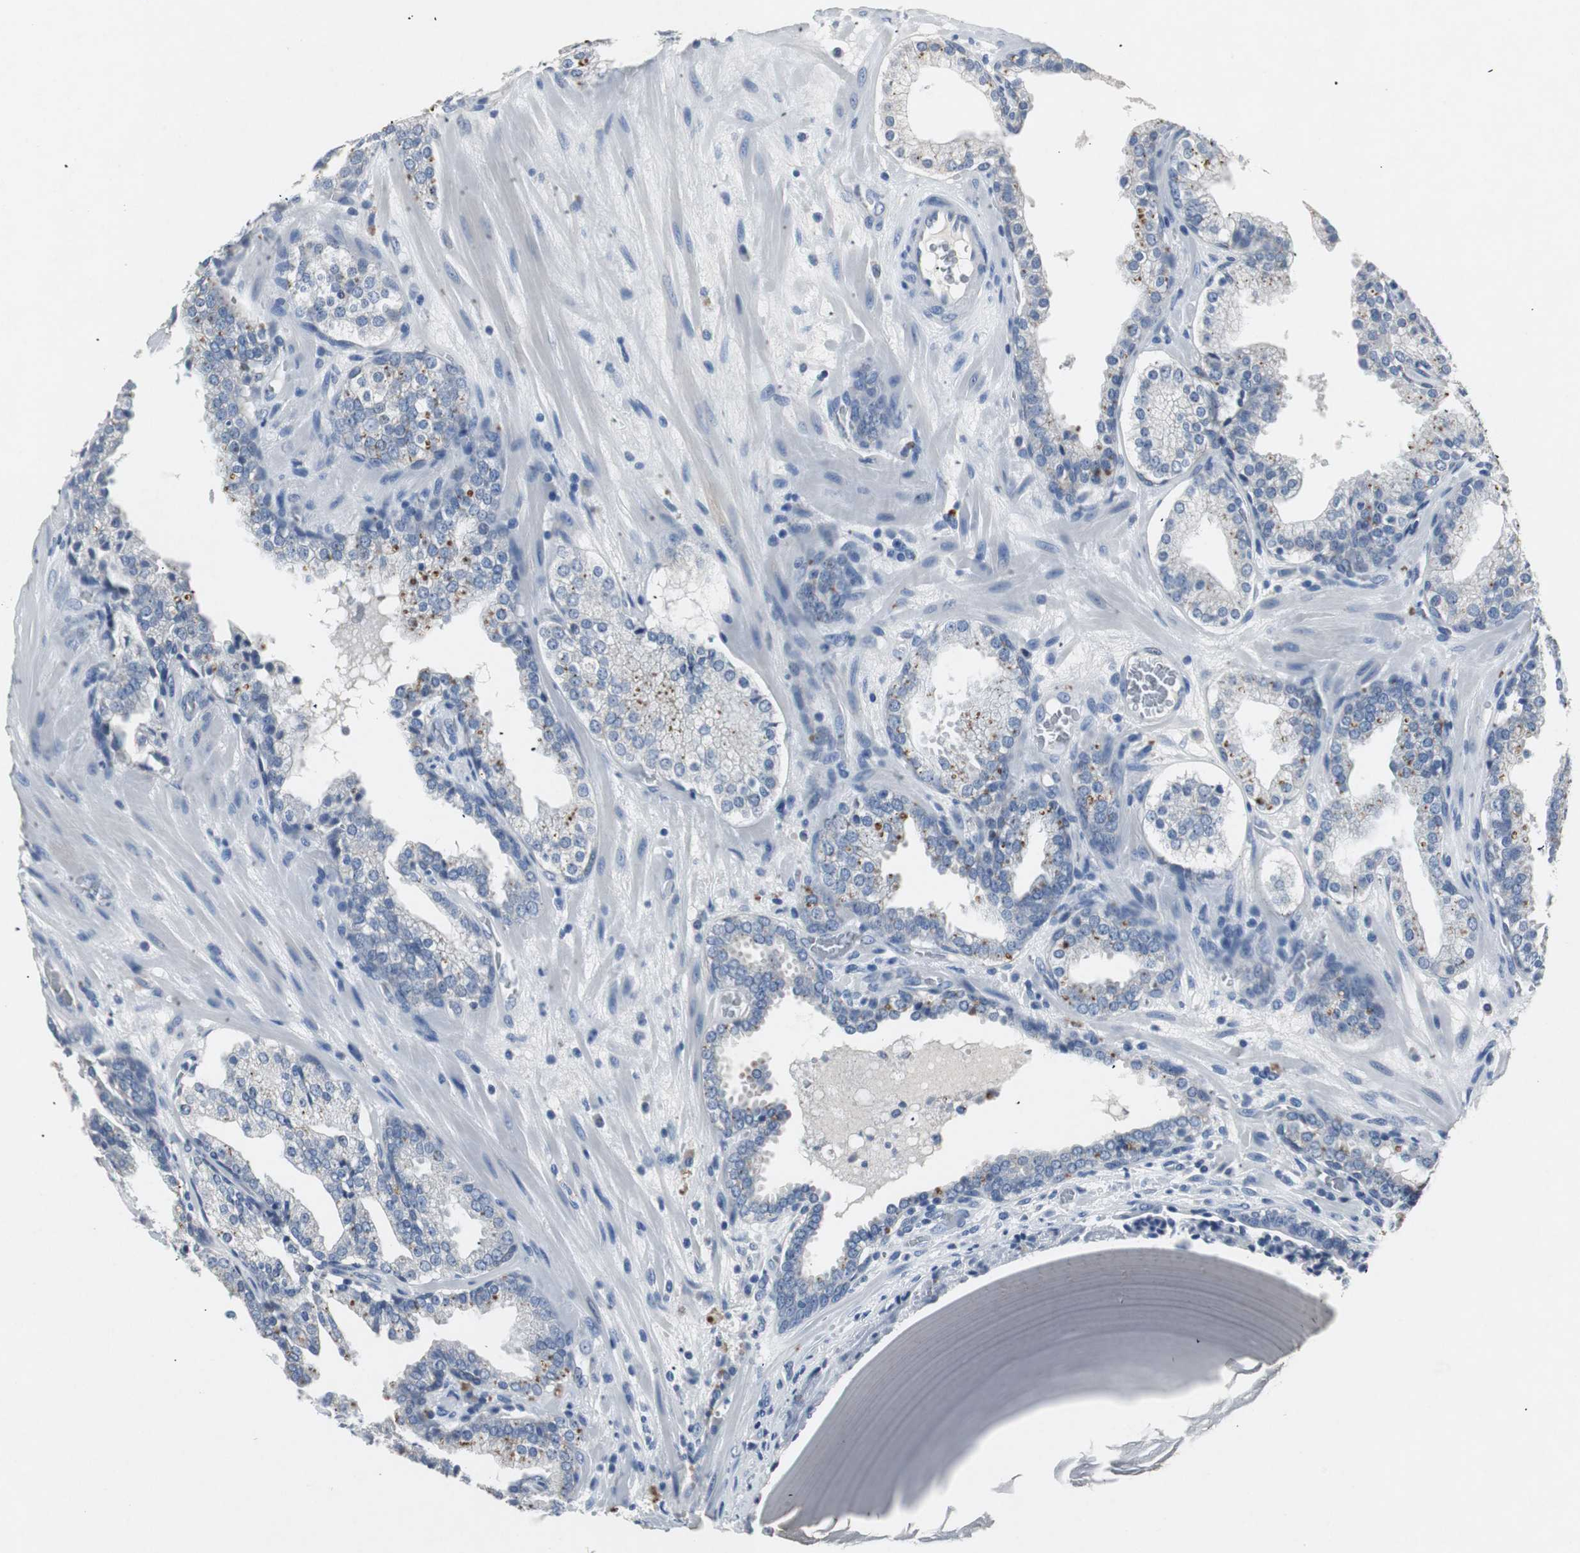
{"staining": {"intensity": "moderate", "quantity": "<25%", "location": "cytoplasmic/membranous"}, "tissue": "prostate cancer", "cell_type": "Tumor cells", "image_type": "cancer", "snomed": [{"axis": "morphology", "description": "Adenocarcinoma, High grade"}, {"axis": "topography", "description": "Prostate"}], "caption": "Prostate cancer was stained to show a protein in brown. There is low levels of moderate cytoplasmic/membranous expression in approximately <25% of tumor cells. (DAB (3,3'-diaminobenzidine) IHC with brightfield microscopy, high magnification).", "gene": "LRP2", "patient": {"sex": "male", "age": 68}}